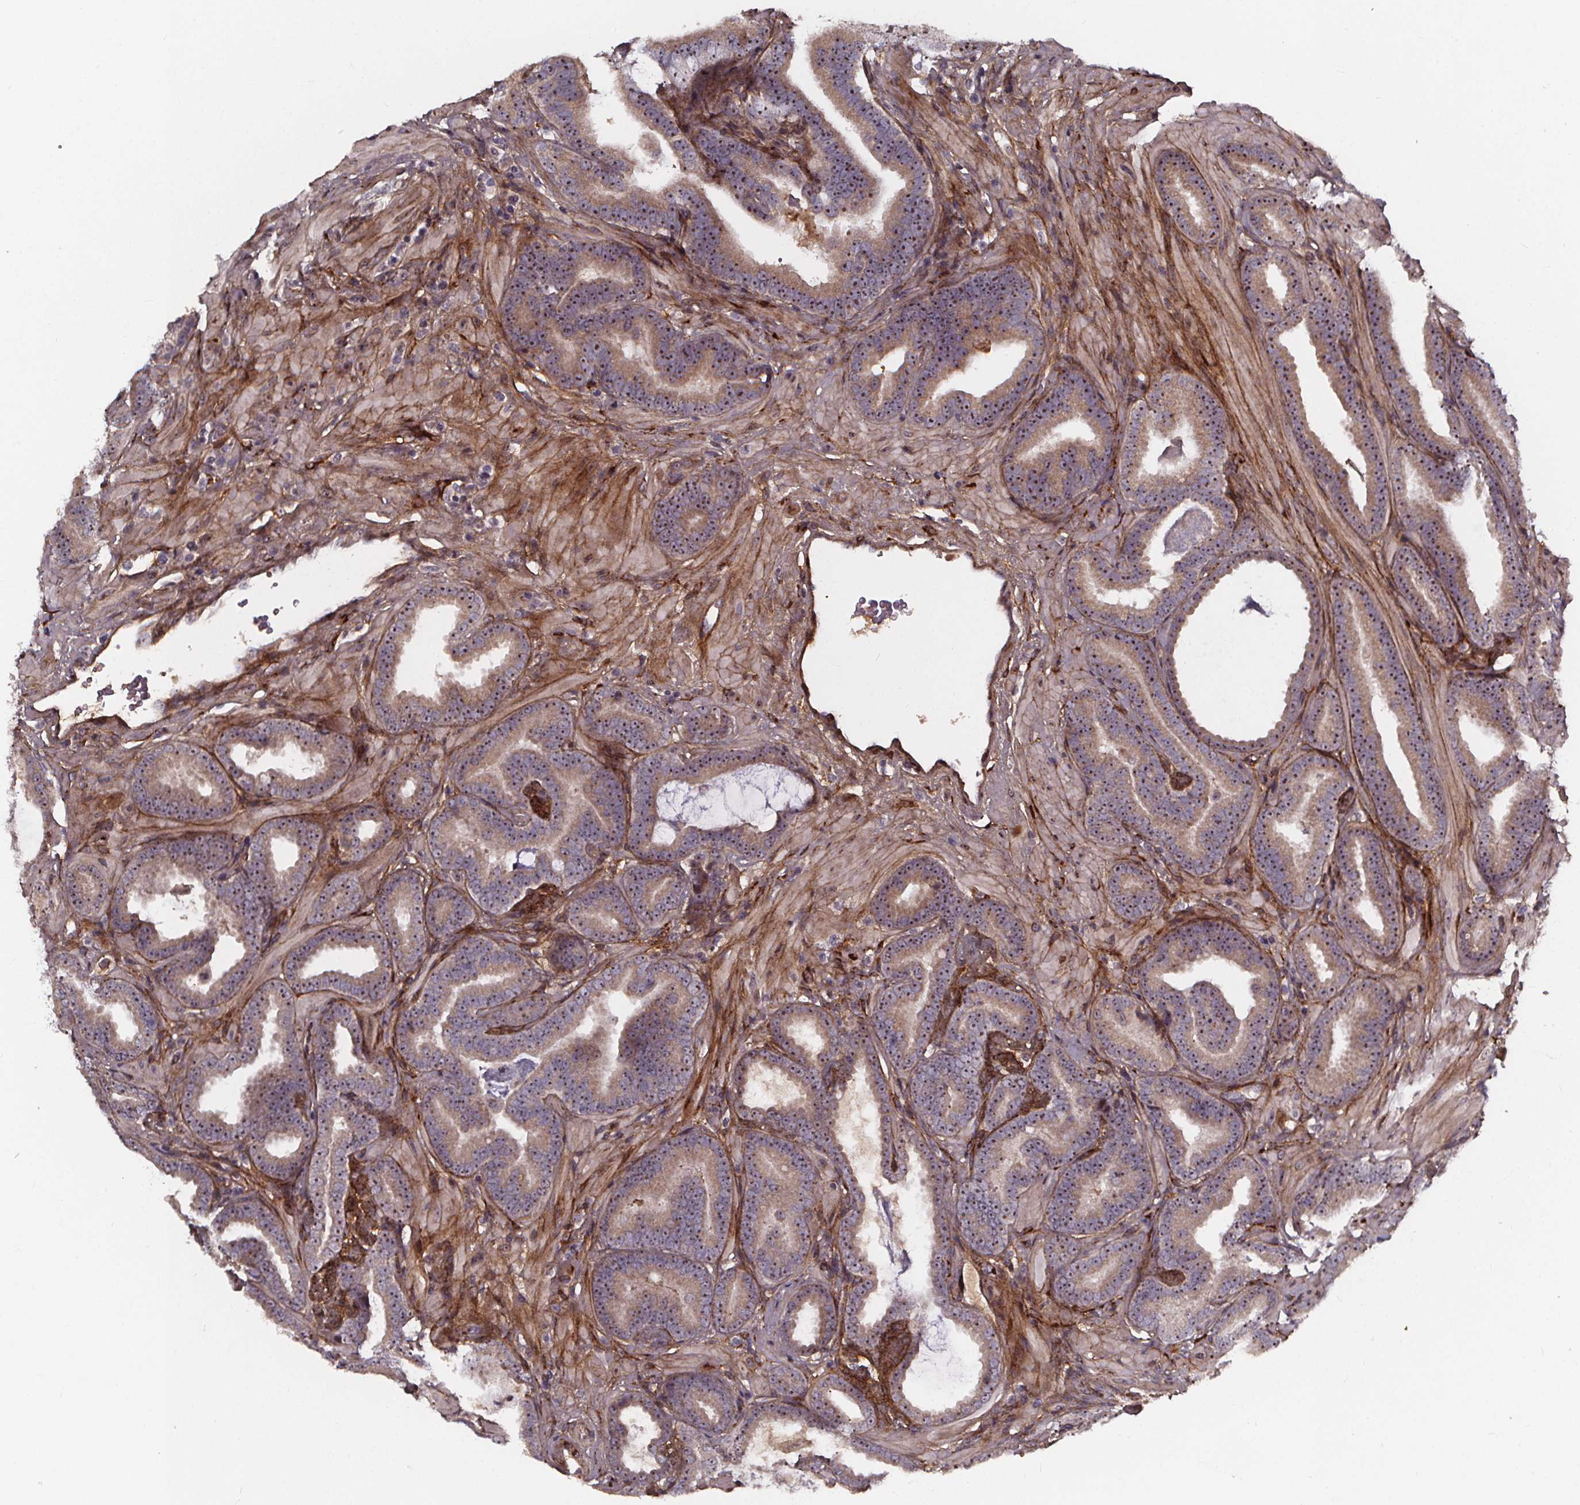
{"staining": {"intensity": "weak", "quantity": ">75%", "location": "cytoplasmic/membranous"}, "tissue": "prostate cancer", "cell_type": "Tumor cells", "image_type": "cancer", "snomed": [{"axis": "morphology", "description": "Adenocarcinoma, Low grade"}, {"axis": "topography", "description": "Prostate"}], "caption": "Protein staining demonstrates weak cytoplasmic/membranous expression in about >75% of tumor cells in adenocarcinoma (low-grade) (prostate). The protein is shown in brown color, while the nuclei are stained blue.", "gene": "AEBP1", "patient": {"sex": "male", "age": 63}}